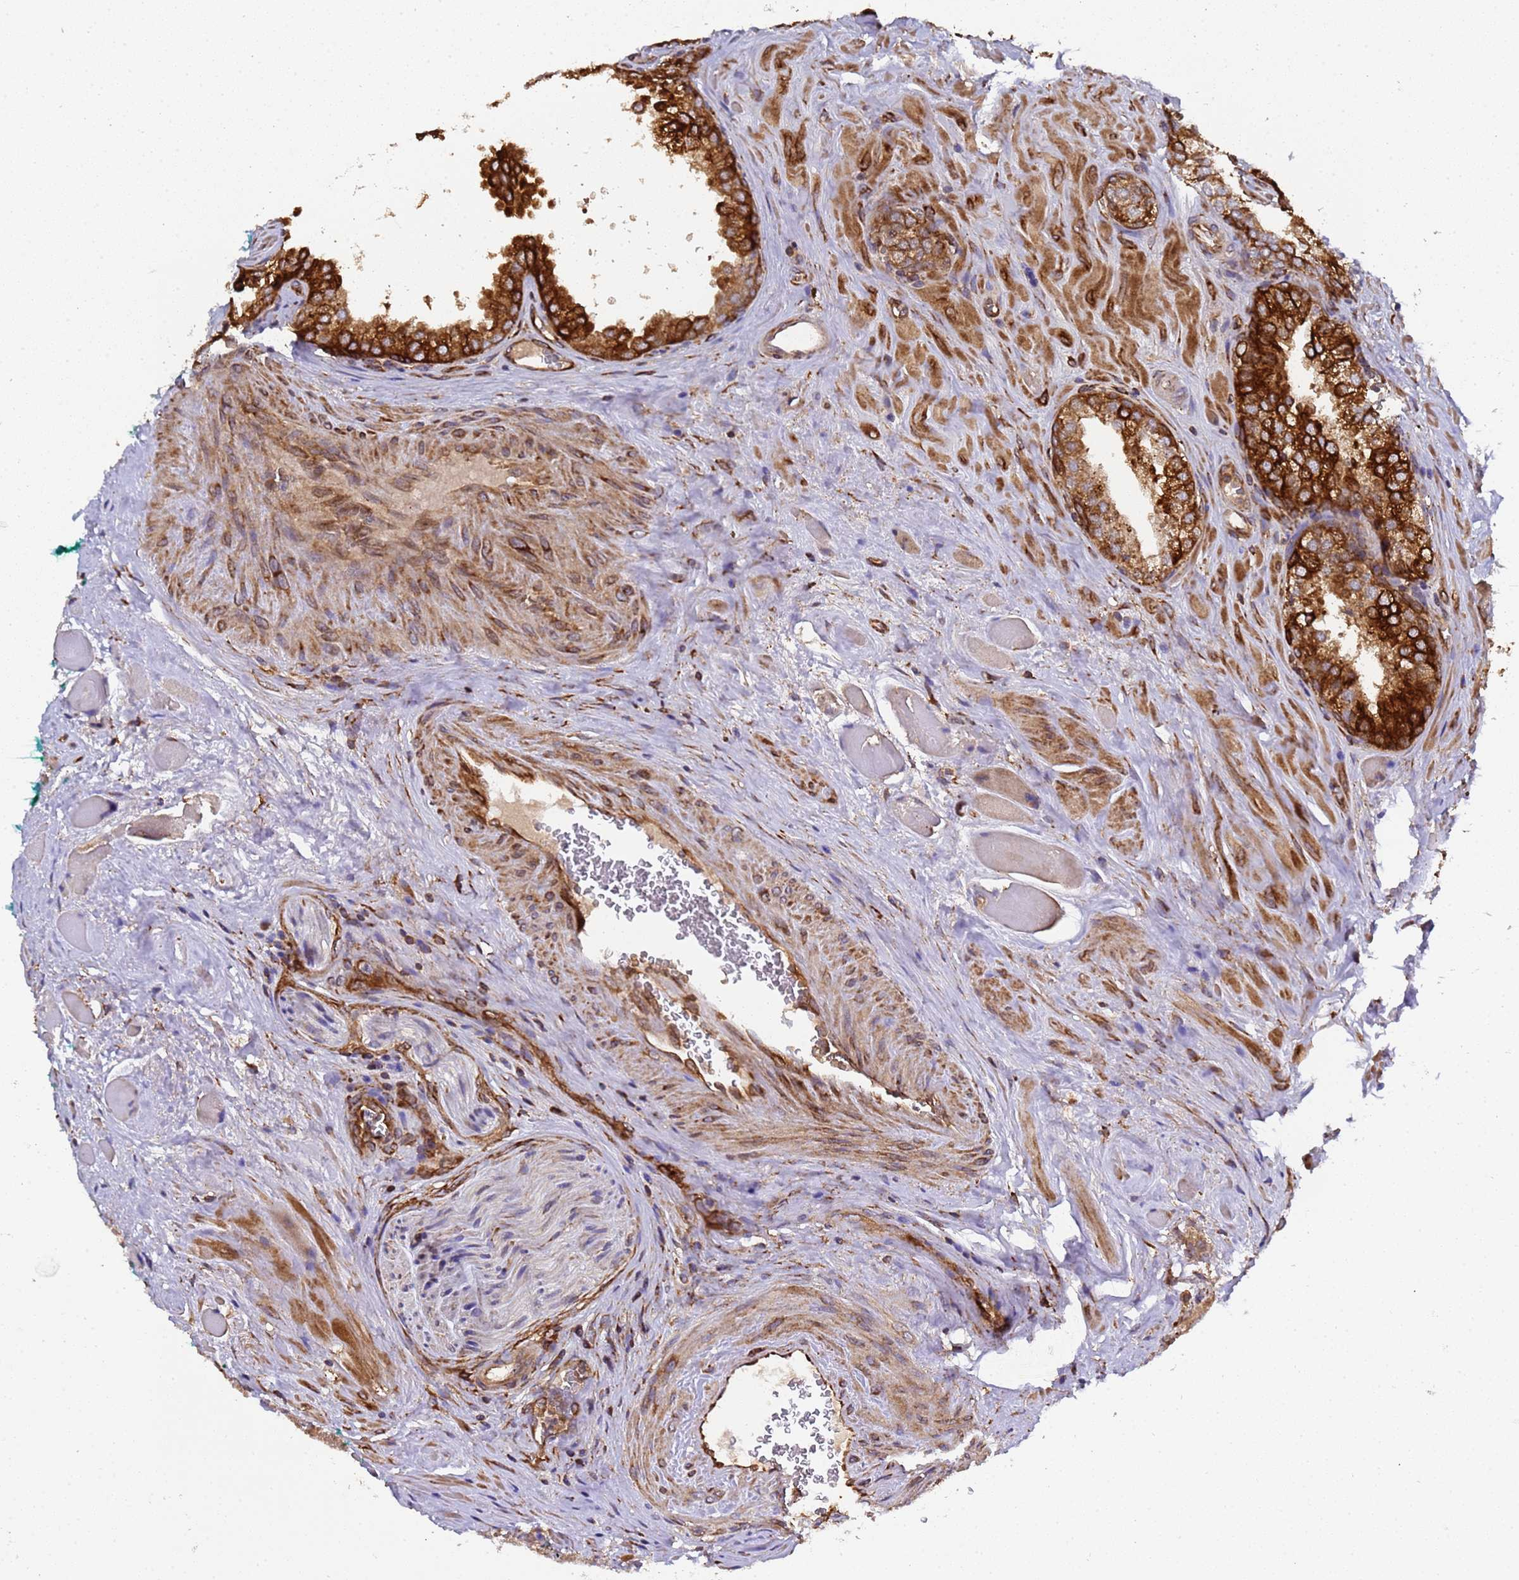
{"staining": {"intensity": "strong", "quantity": ">75%", "location": "cytoplasmic/membranous"}, "tissue": "prostate cancer", "cell_type": "Tumor cells", "image_type": "cancer", "snomed": [{"axis": "morphology", "description": "Adenocarcinoma, Low grade"}, {"axis": "topography", "description": "Prostate"}], "caption": "IHC staining of adenocarcinoma (low-grade) (prostate), which reveals high levels of strong cytoplasmic/membranous positivity in about >75% of tumor cells indicating strong cytoplasmic/membranous protein positivity. The staining was performed using DAB (brown) for protein detection and nuclei were counterstained in hematoxylin (blue).", "gene": "MOCS1", "patient": {"sex": "male", "age": 67}}